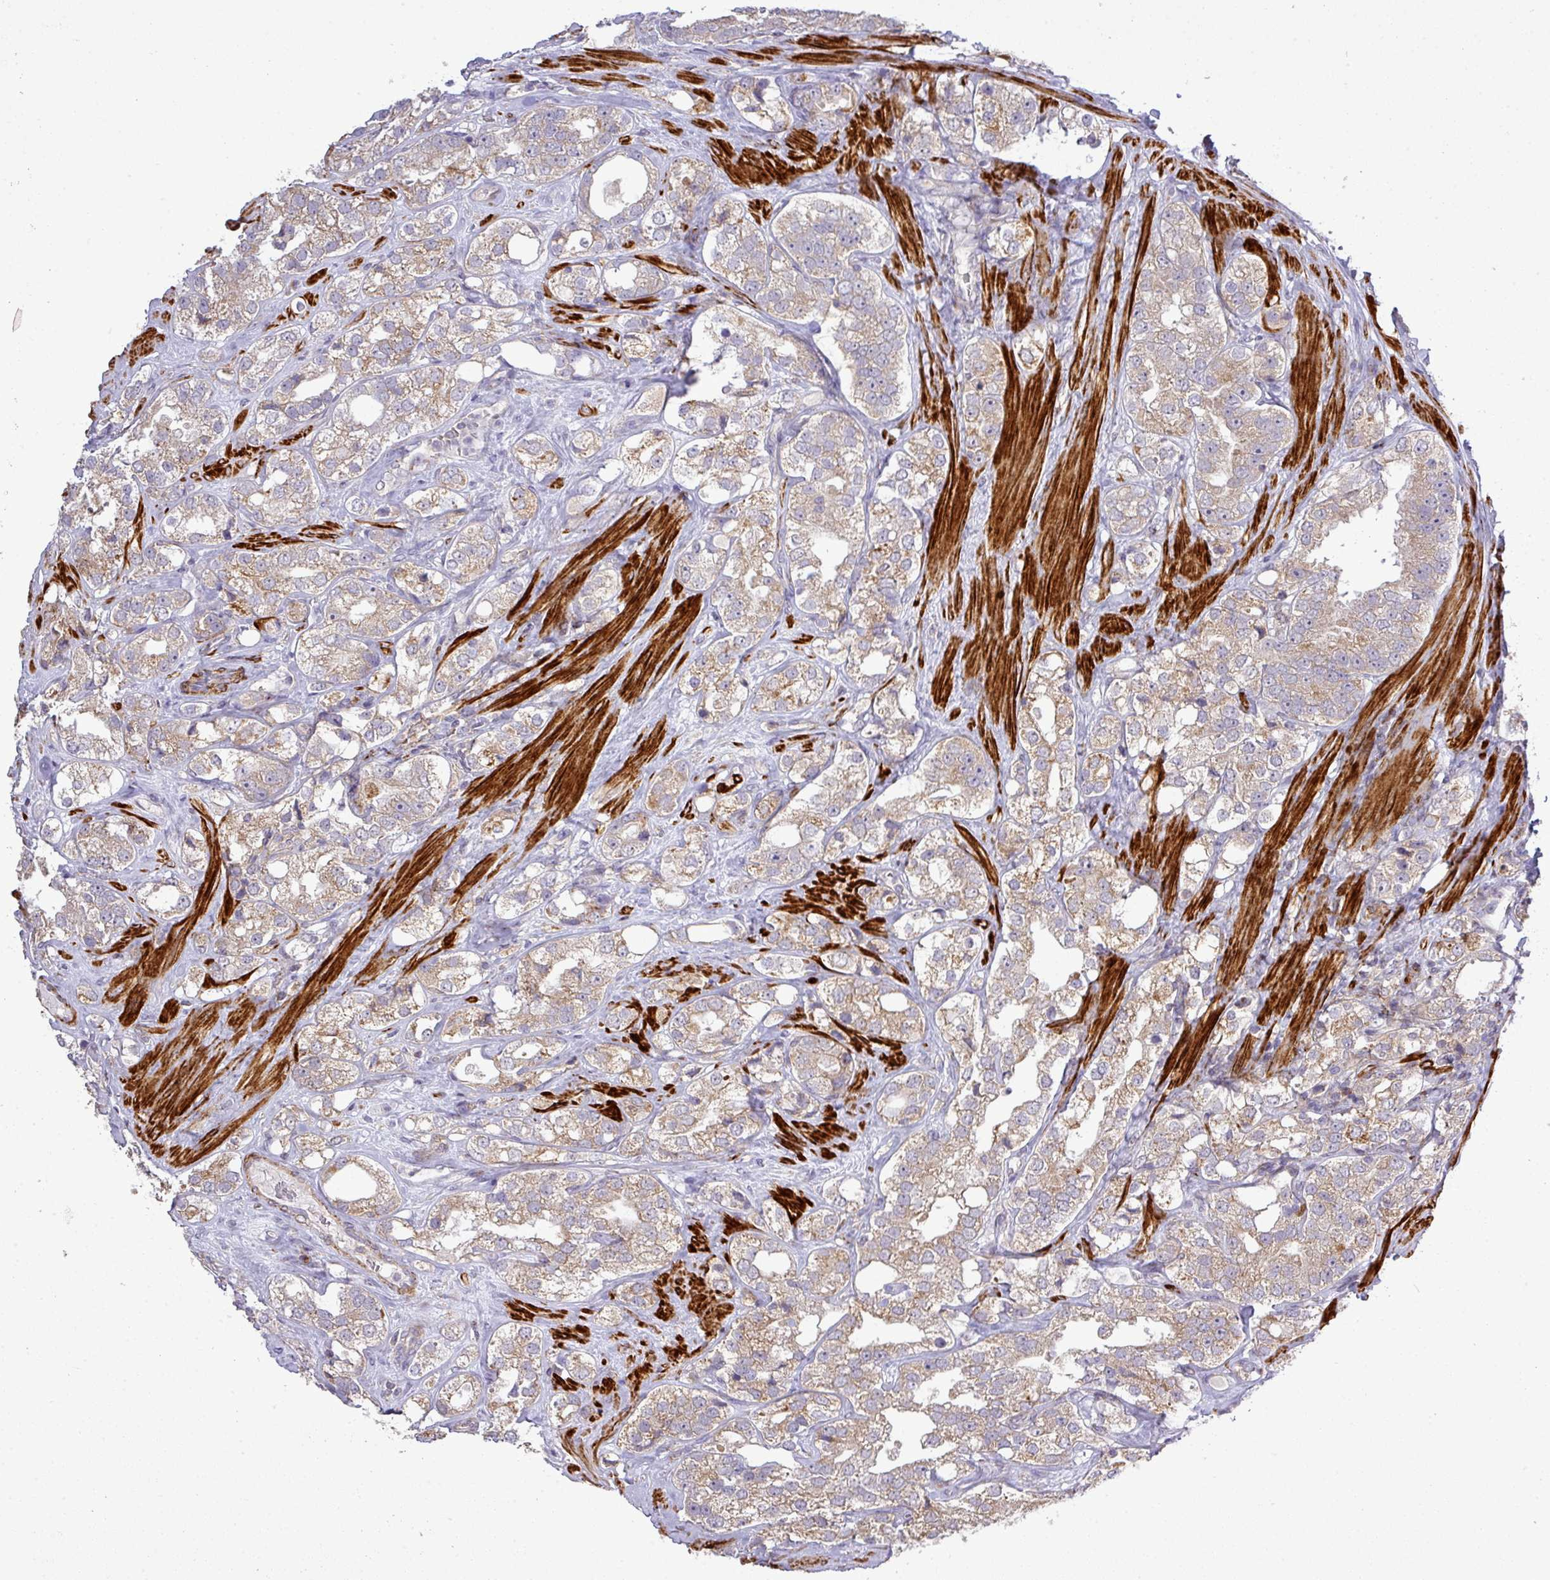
{"staining": {"intensity": "weak", "quantity": ">75%", "location": "cytoplasmic/membranous"}, "tissue": "prostate cancer", "cell_type": "Tumor cells", "image_type": "cancer", "snomed": [{"axis": "morphology", "description": "Adenocarcinoma, NOS"}, {"axis": "topography", "description": "Prostate"}], "caption": "Immunohistochemistry (DAB) staining of human prostate cancer displays weak cytoplasmic/membranous protein positivity in about >75% of tumor cells.", "gene": "TPRA1", "patient": {"sex": "male", "age": 79}}